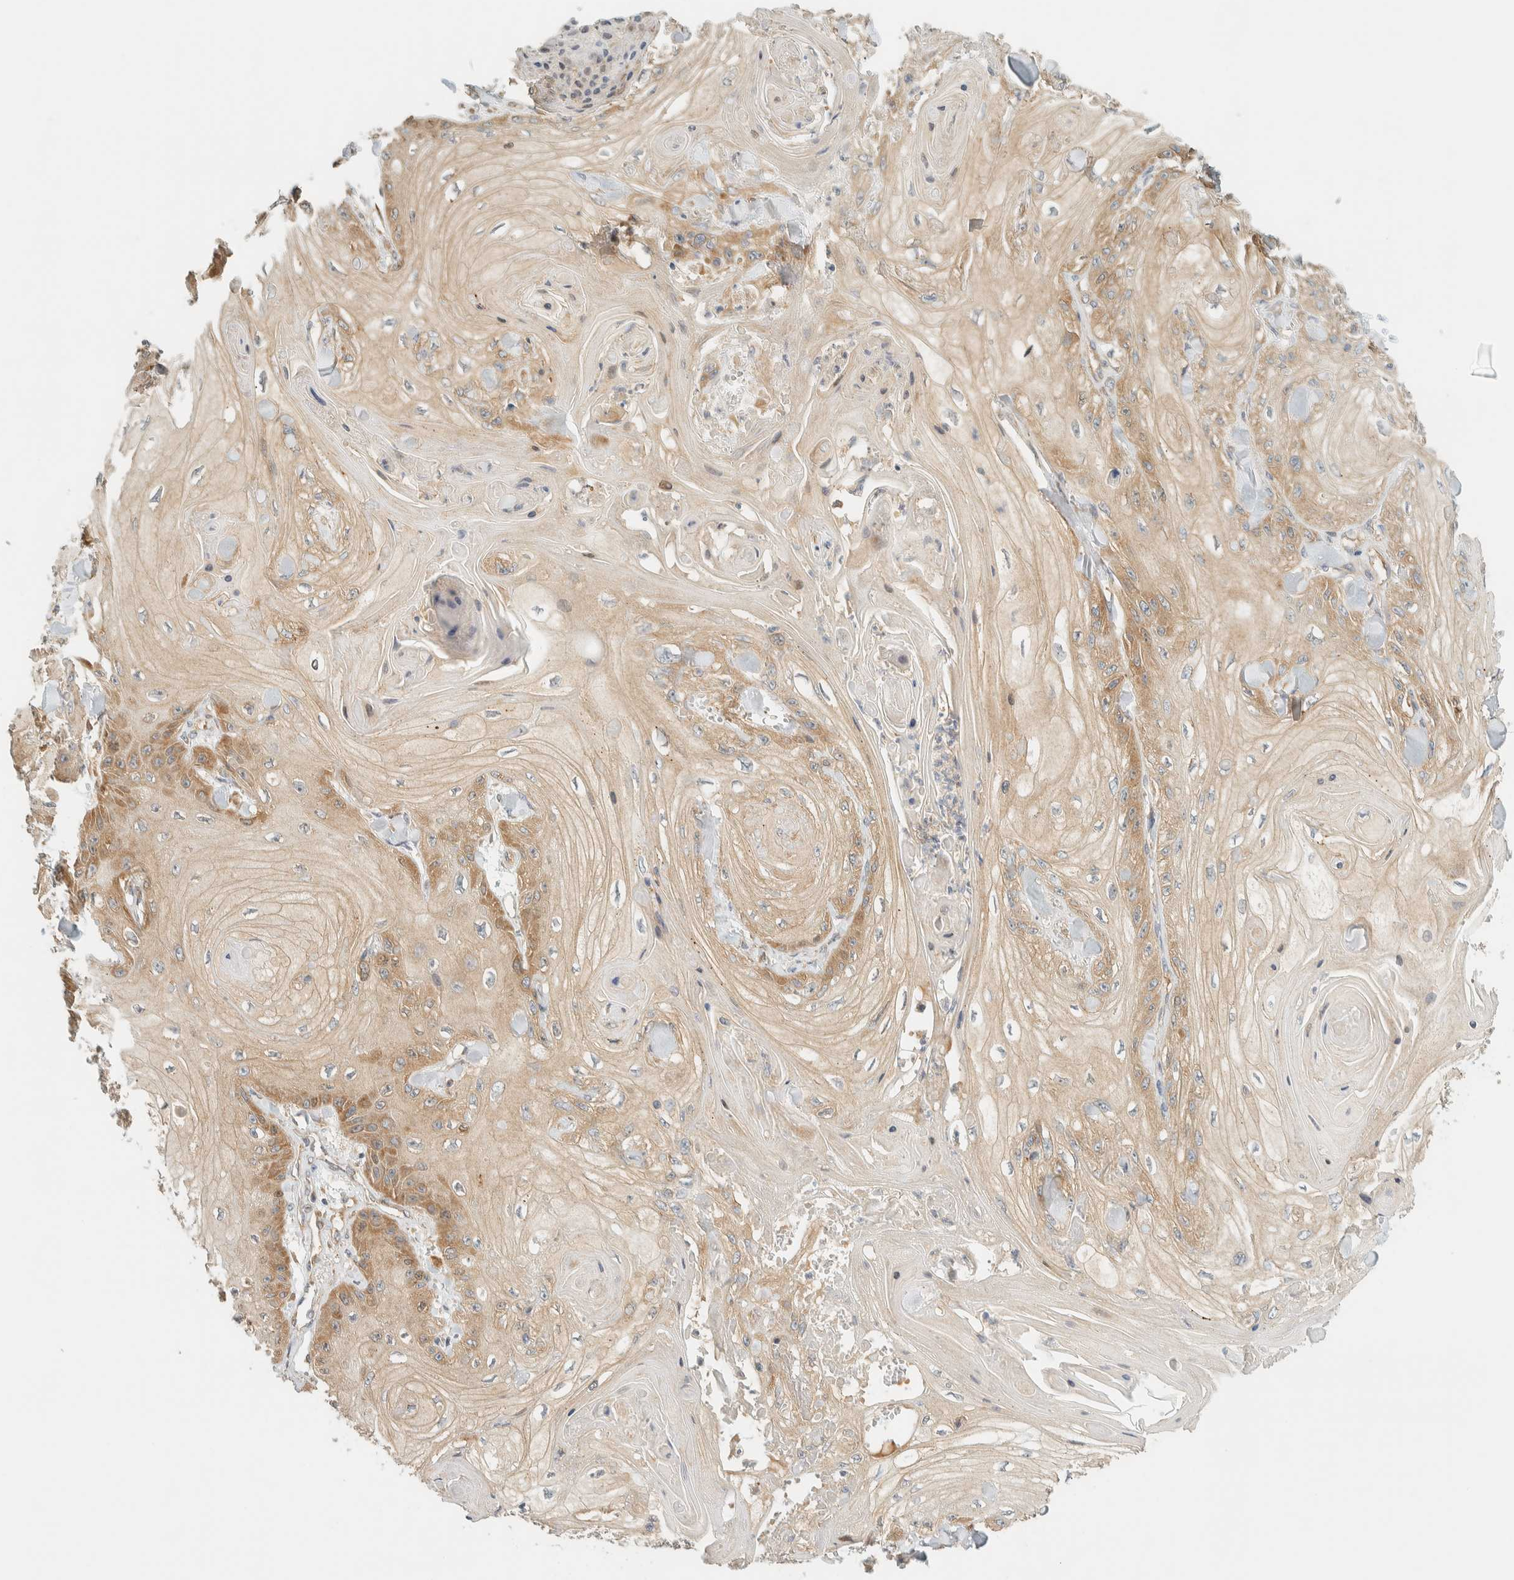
{"staining": {"intensity": "moderate", "quantity": "25%-75%", "location": "cytoplasmic/membranous"}, "tissue": "skin cancer", "cell_type": "Tumor cells", "image_type": "cancer", "snomed": [{"axis": "morphology", "description": "Squamous cell carcinoma, NOS"}, {"axis": "topography", "description": "Skin"}], "caption": "Moderate cytoplasmic/membranous expression is identified in about 25%-75% of tumor cells in squamous cell carcinoma (skin).", "gene": "ARFGEF1", "patient": {"sex": "male", "age": 74}}